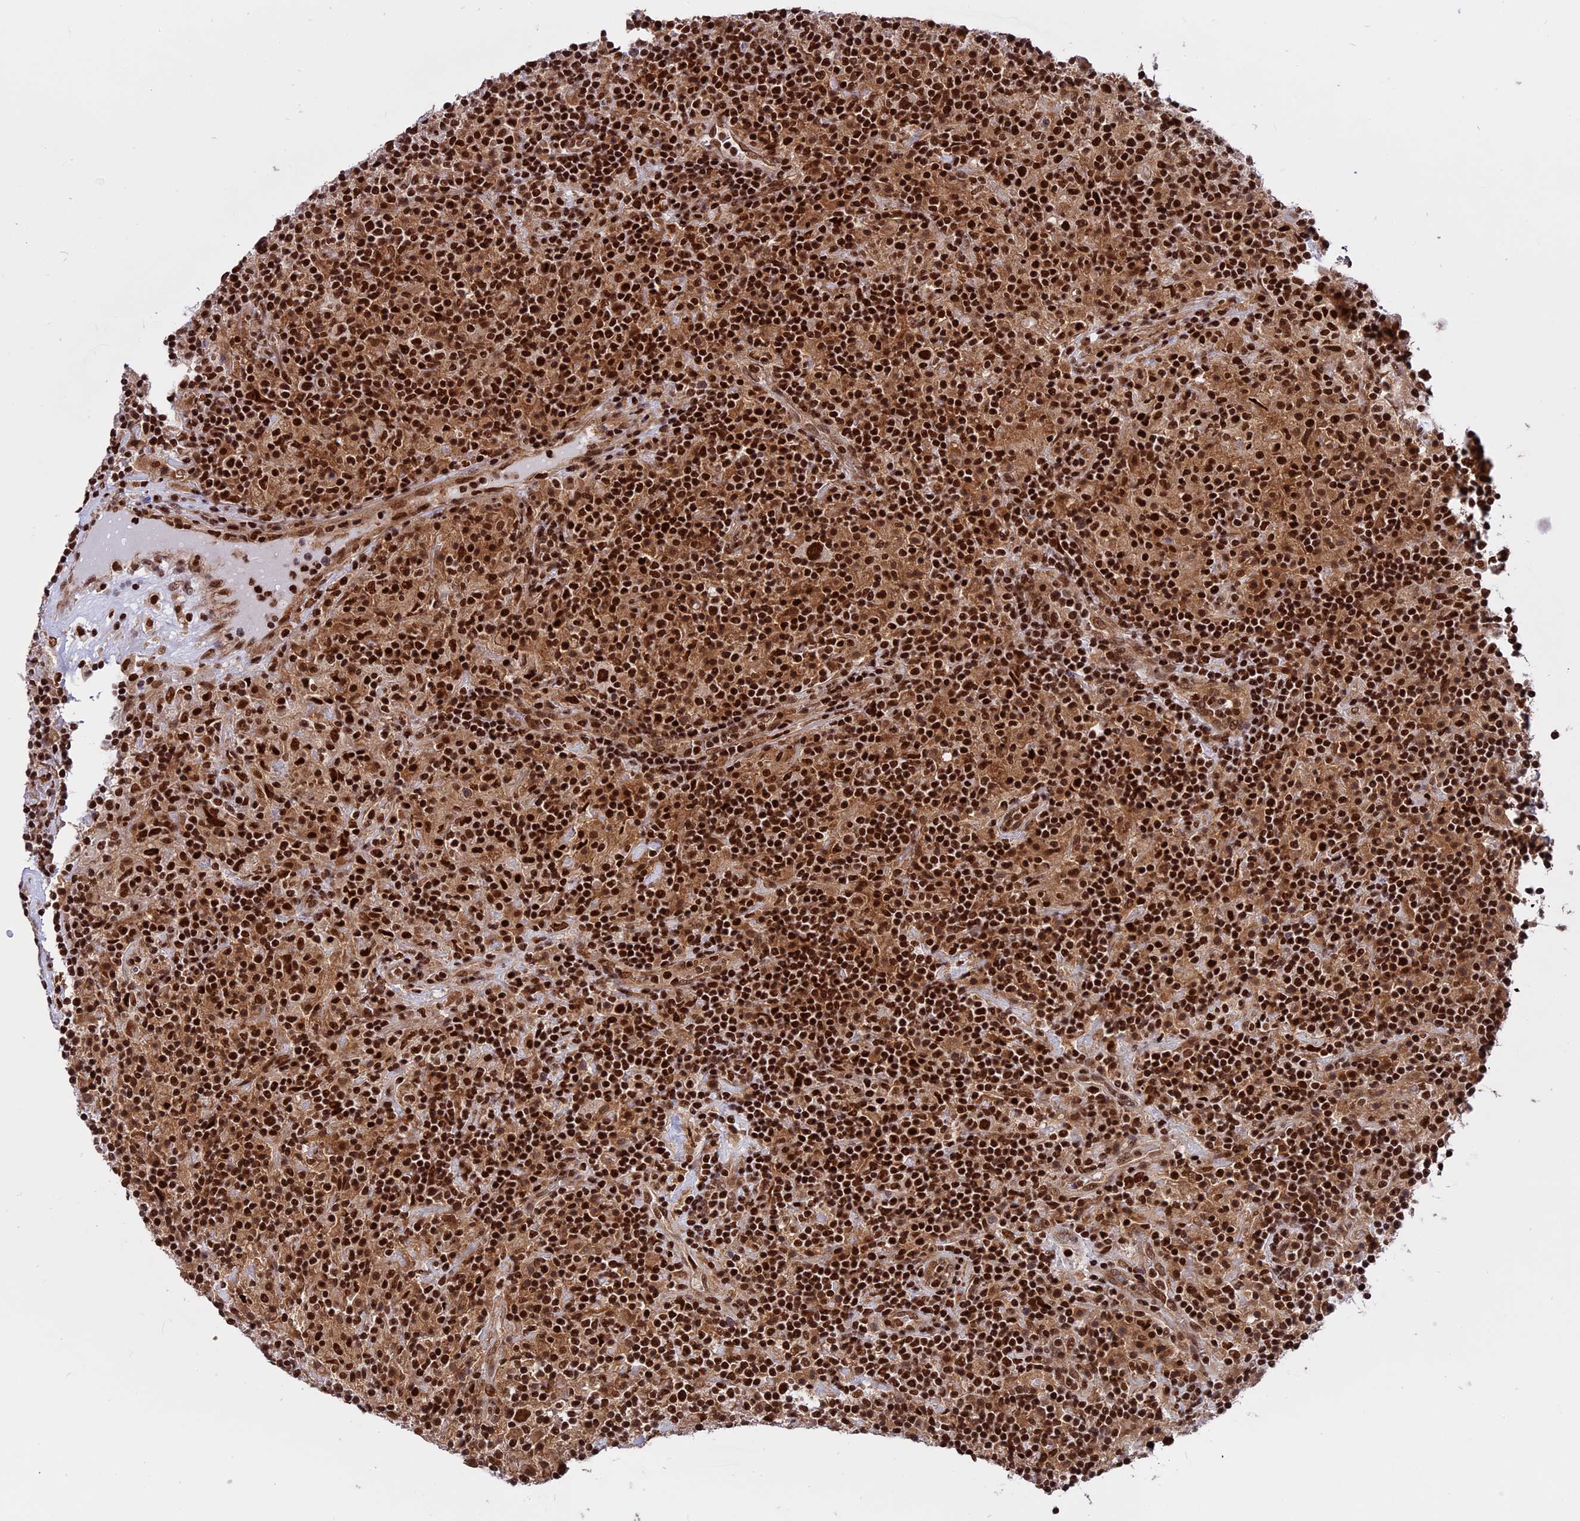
{"staining": {"intensity": "strong", "quantity": ">75%", "location": "nuclear"}, "tissue": "lymphoma", "cell_type": "Tumor cells", "image_type": "cancer", "snomed": [{"axis": "morphology", "description": "Hodgkin's disease, NOS"}, {"axis": "topography", "description": "Lymph node"}], "caption": "Brown immunohistochemical staining in human lymphoma demonstrates strong nuclear staining in approximately >75% of tumor cells. (DAB IHC with brightfield microscopy, high magnification).", "gene": "RAMAC", "patient": {"sex": "male", "age": 70}}